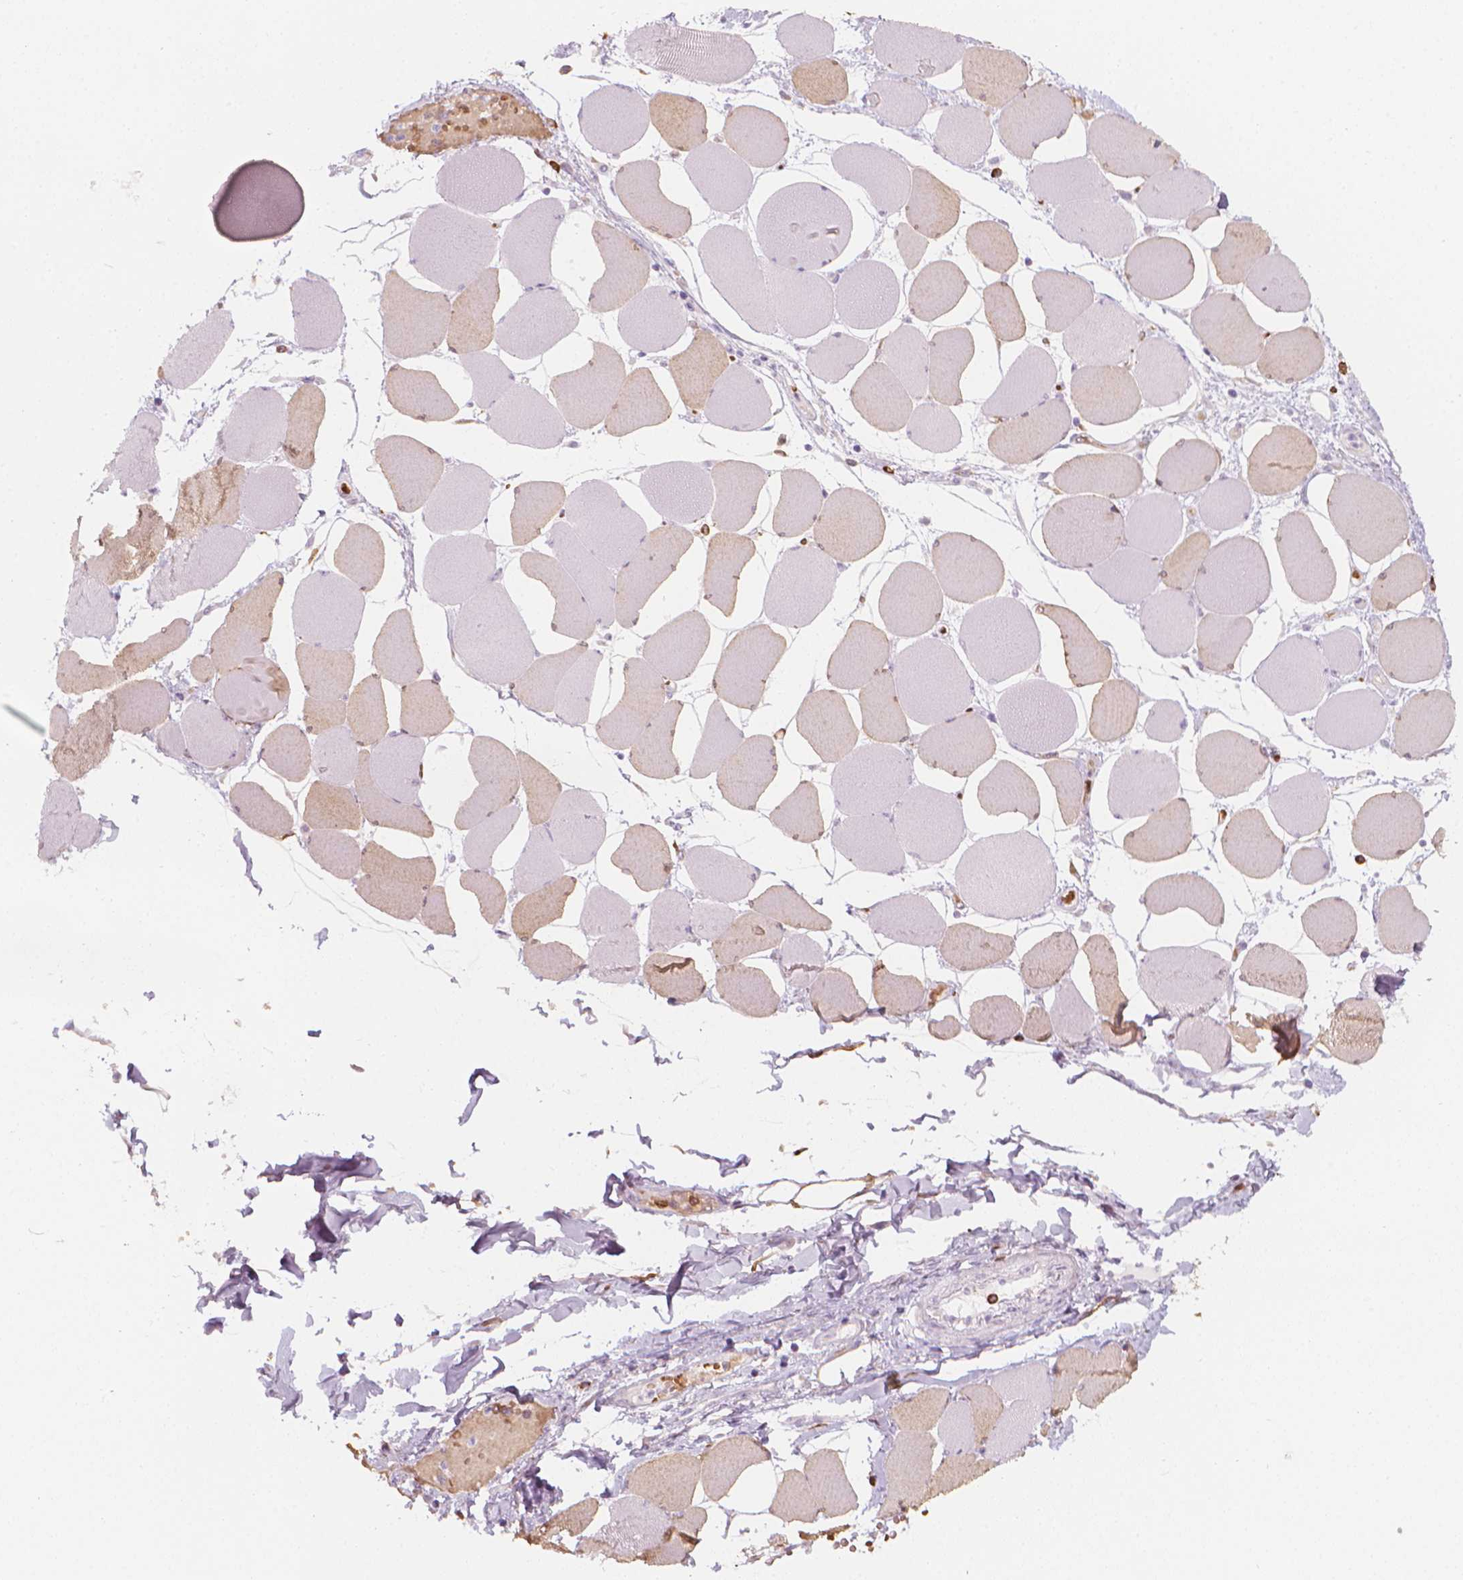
{"staining": {"intensity": "weak", "quantity": "25%-75%", "location": "cytoplasmic/membranous"}, "tissue": "skeletal muscle", "cell_type": "Myocytes", "image_type": "normal", "snomed": [{"axis": "morphology", "description": "Normal tissue, NOS"}, {"axis": "topography", "description": "Skeletal muscle"}], "caption": "Immunohistochemical staining of normal human skeletal muscle demonstrates low levels of weak cytoplasmic/membranous staining in about 25%-75% of myocytes.", "gene": "CES1", "patient": {"sex": "female", "age": 75}}